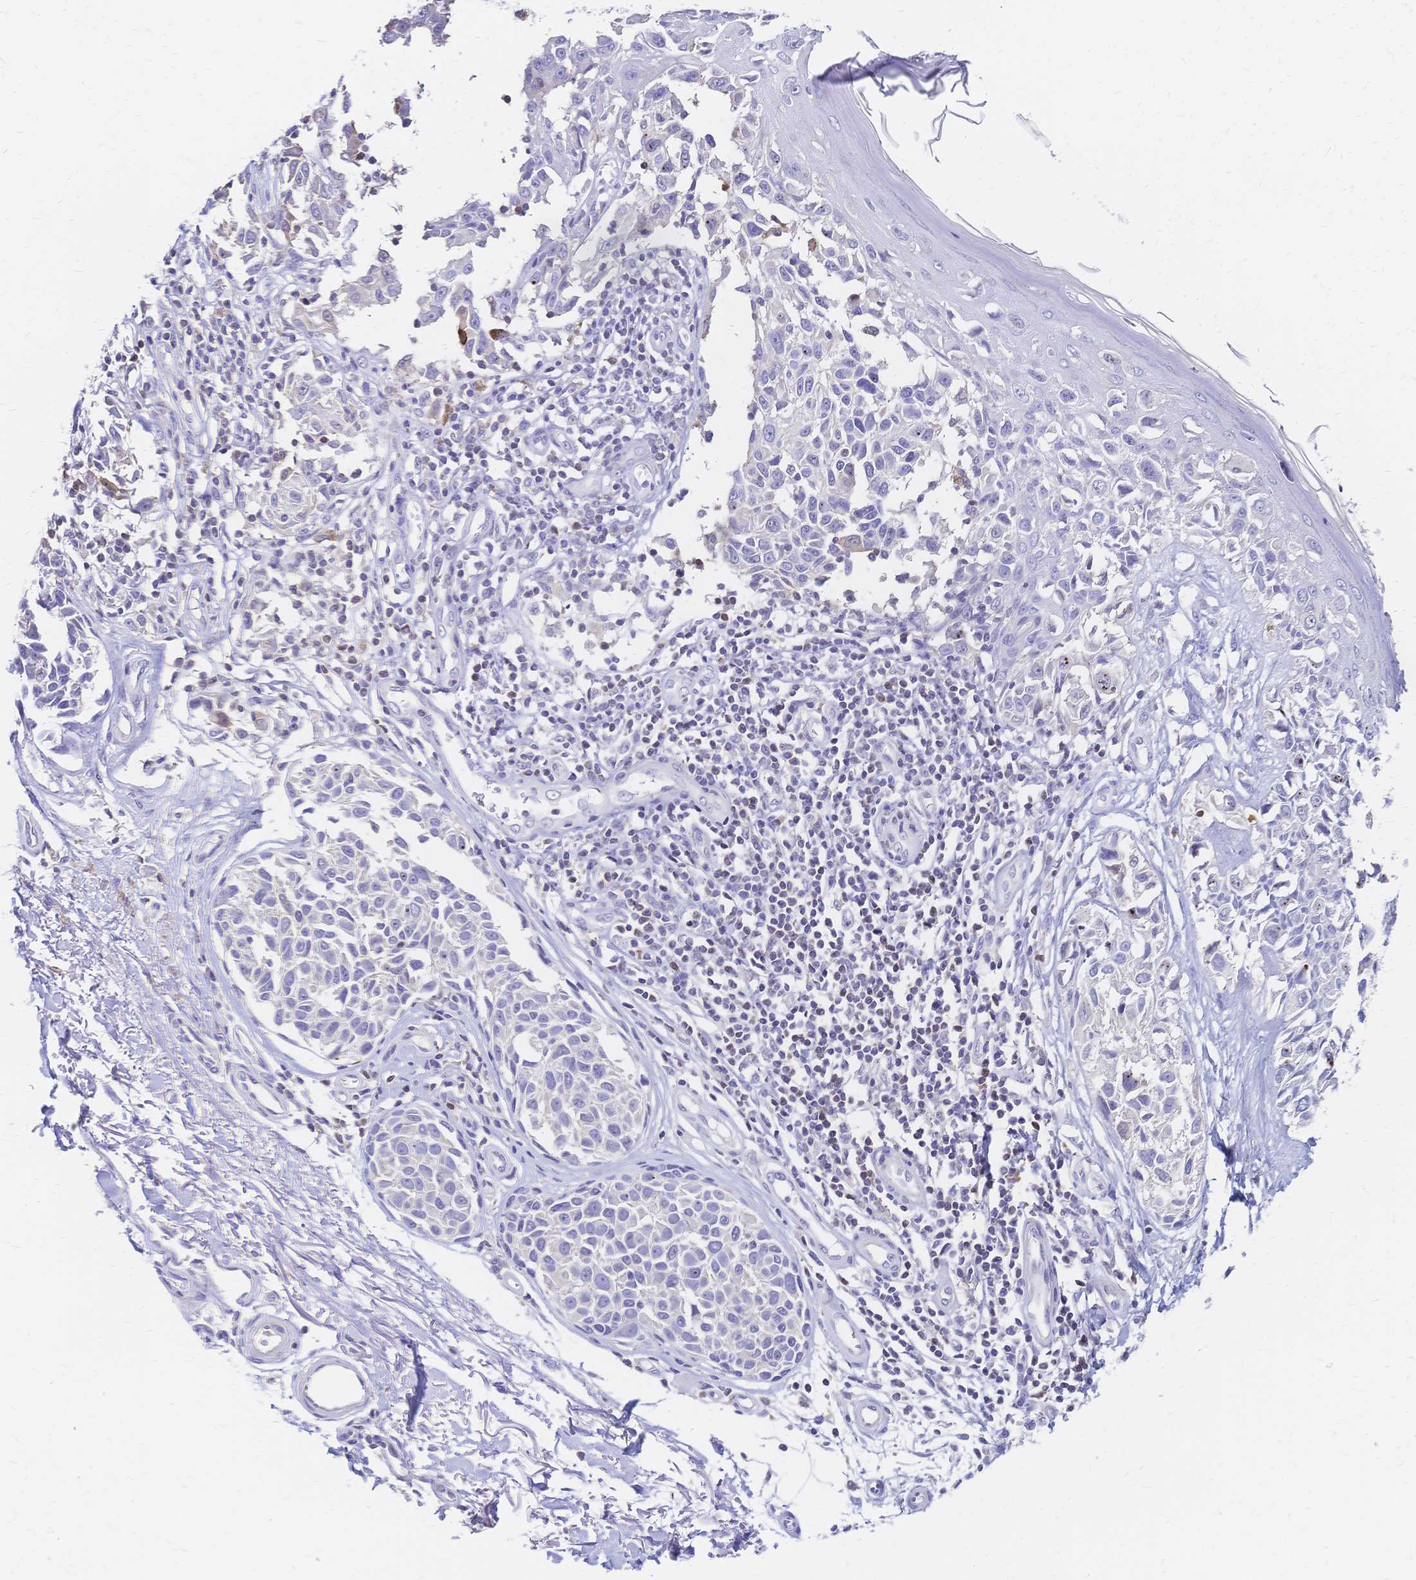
{"staining": {"intensity": "negative", "quantity": "none", "location": "none"}, "tissue": "melanoma", "cell_type": "Tumor cells", "image_type": "cancer", "snomed": [{"axis": "morphology", "description": "Malignant melanoma, NOS"}, {"axis": "topography", "description": "Skin"}], "caption": "A photomicrograph of human malignant melanoma is negative for staining in tumor cells.", "gene": "DTNB", "patient": {"sex": "male", "age": 73}}